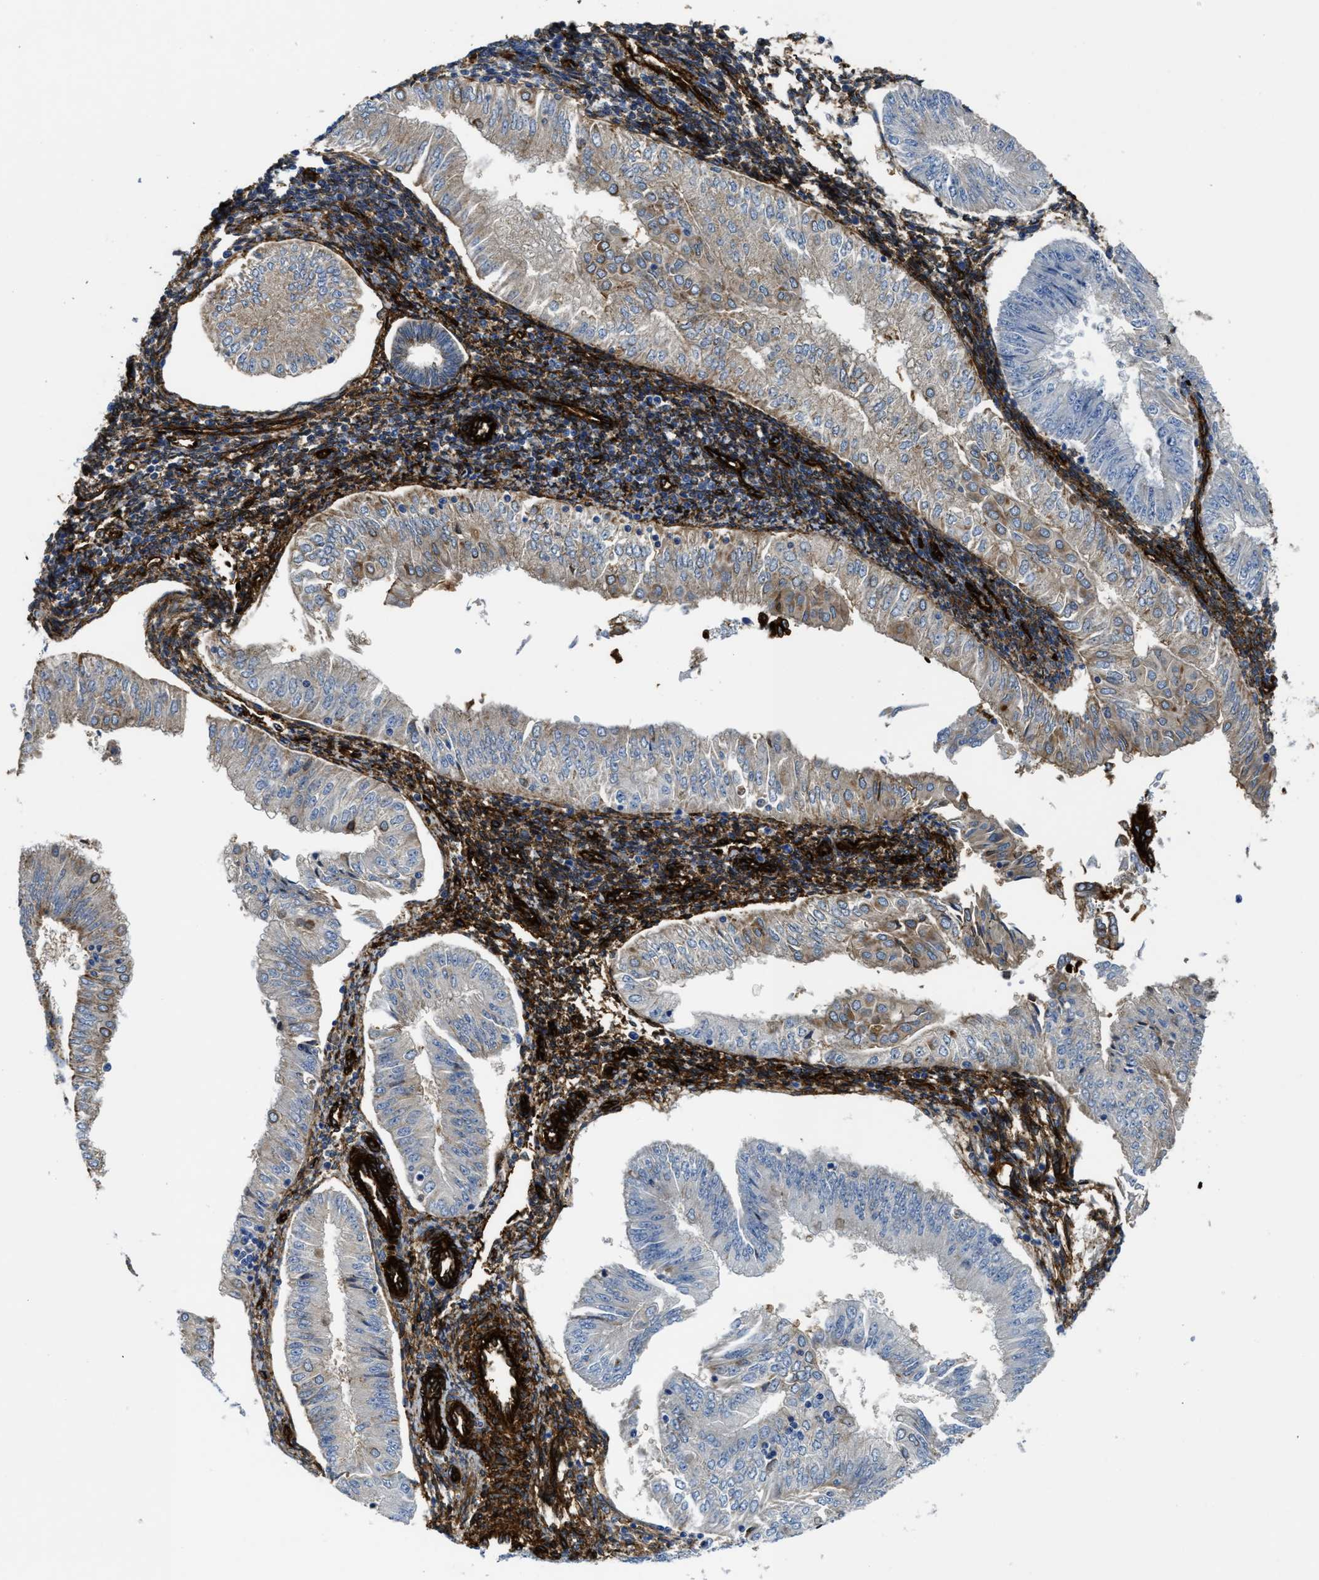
{"staining": {"intensity": "weak", "quantity": "25%-75%", "location": "cytoplasmic/membranous"}, "tissue": "endometrial cancer", "cell_type": "Tumor cells", "image_type": "cancer", "snomed": [{"axis": "morphology", "description": "Normal tissue, NOS"}, {"axis": "morphology", "description": "Adenocarcinoma, NOS"}, {"axis": "topography", "description": "Endometrium"}], "caption": "Immunohistochemical staining of endometrial cancer shows low levels of weak cytoplasmic/membranous protein staining in approximately 25%-75% of tumor cells. The protein of interest is shown in brown color, while the nuclei are stained blue.", "gene": "NAB1", "patient": {"sex": "female", "age": 53}}